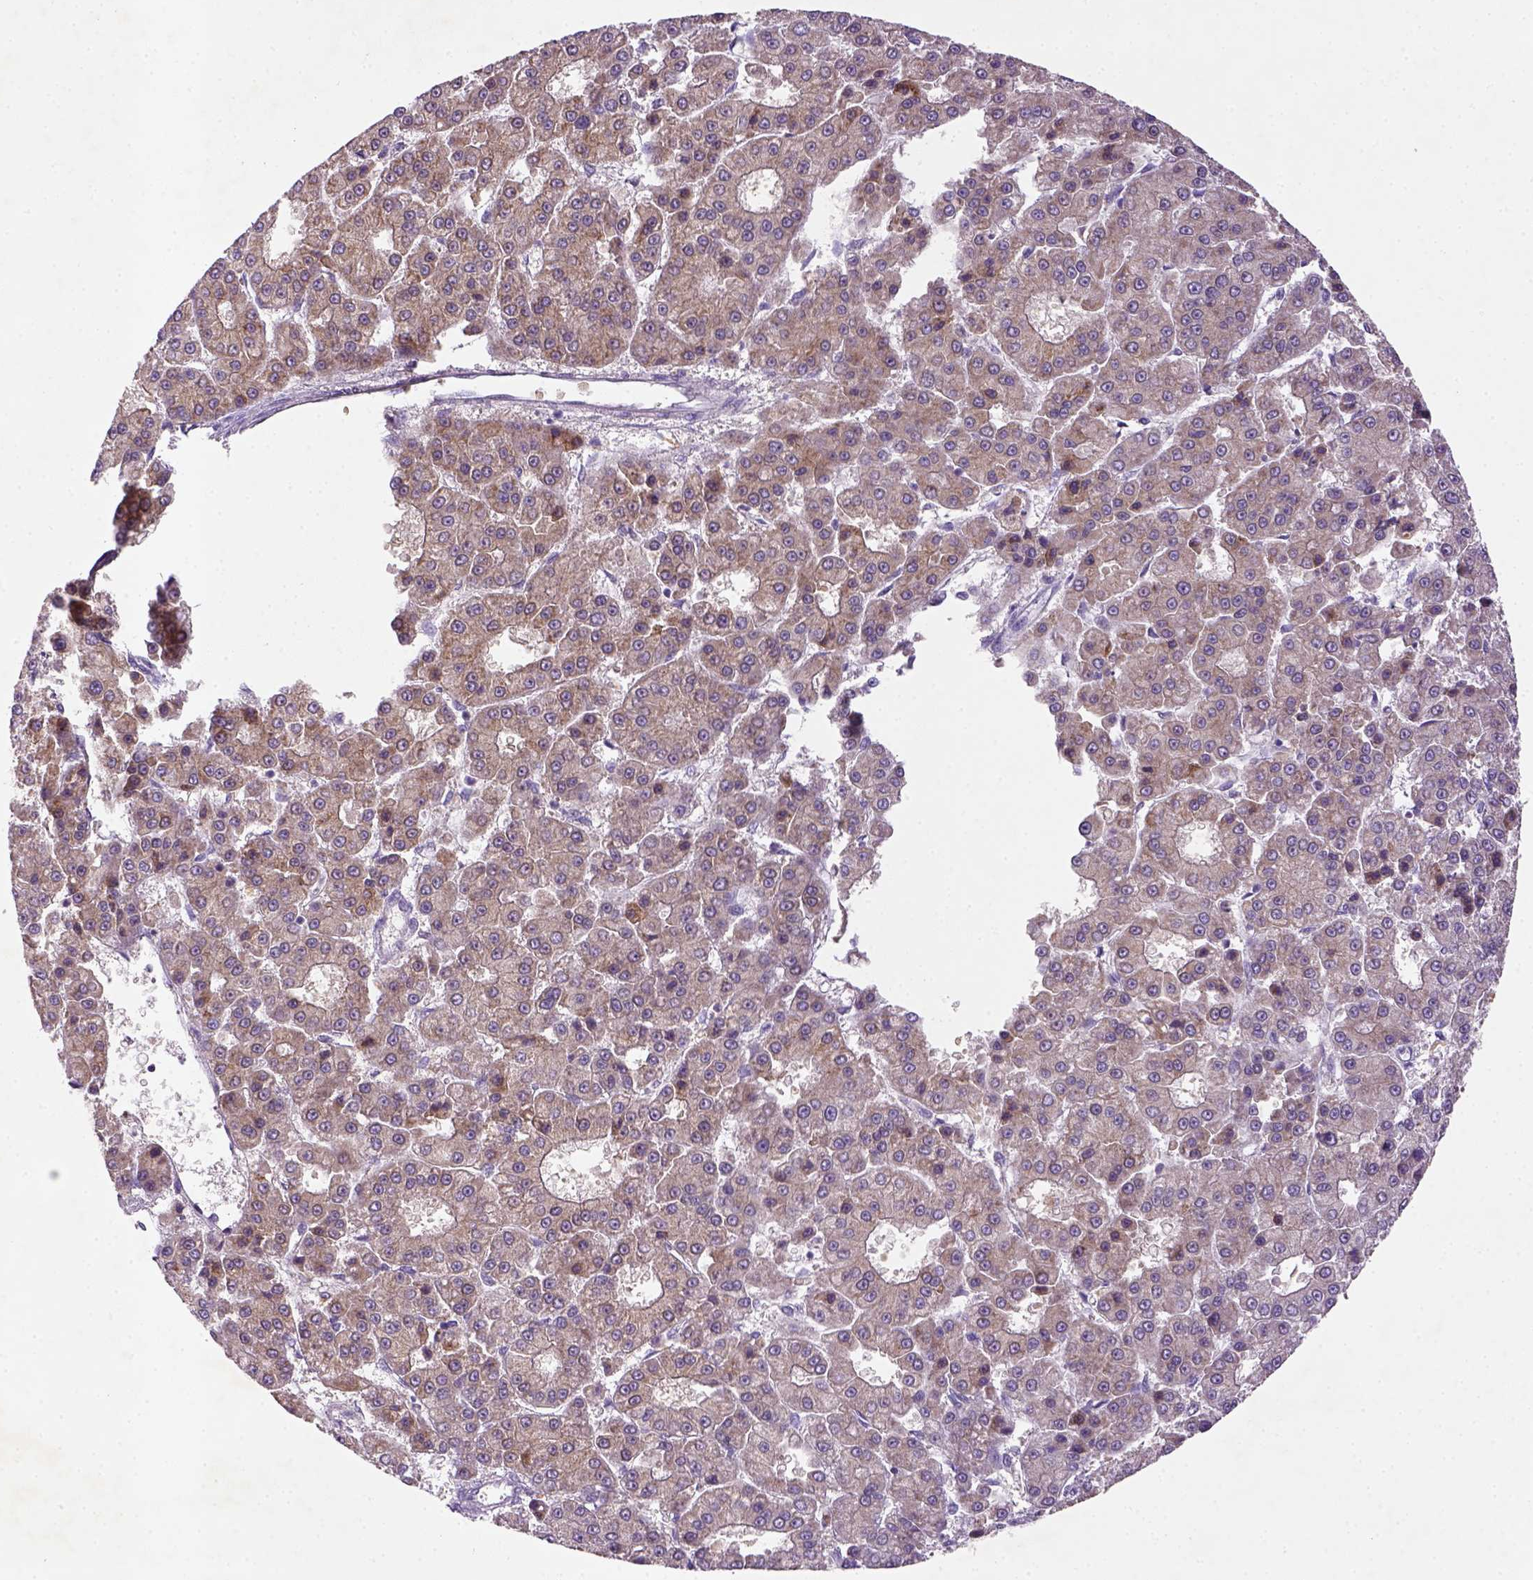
{"staining": {"intensity": "weak", "quantity": "25%-75%", "location": "cytoplasmic/membranous"}, "tissue": "liver cancer", "cell_type": "Tumor cells", "image_type": "cancer", "snomed": [{"axis": "morphology", "description": "Carcinoma, Hepatocellular, NOS"}, {"axis": "topography", "description": "Liver"}], "caption": "Immunohistochemistry histopathology image of neoplastic tissue: liver cancer stained using immunohistochemistry (IHC) exhibits low levels of weak protein expression localized specifically in the cytoplasmic/membranous of tumor cells, appearing as a cytoplasmic/membranous brown color.", "gene": "NLGN2", "patient": {"sex": "male", "age": 70}}